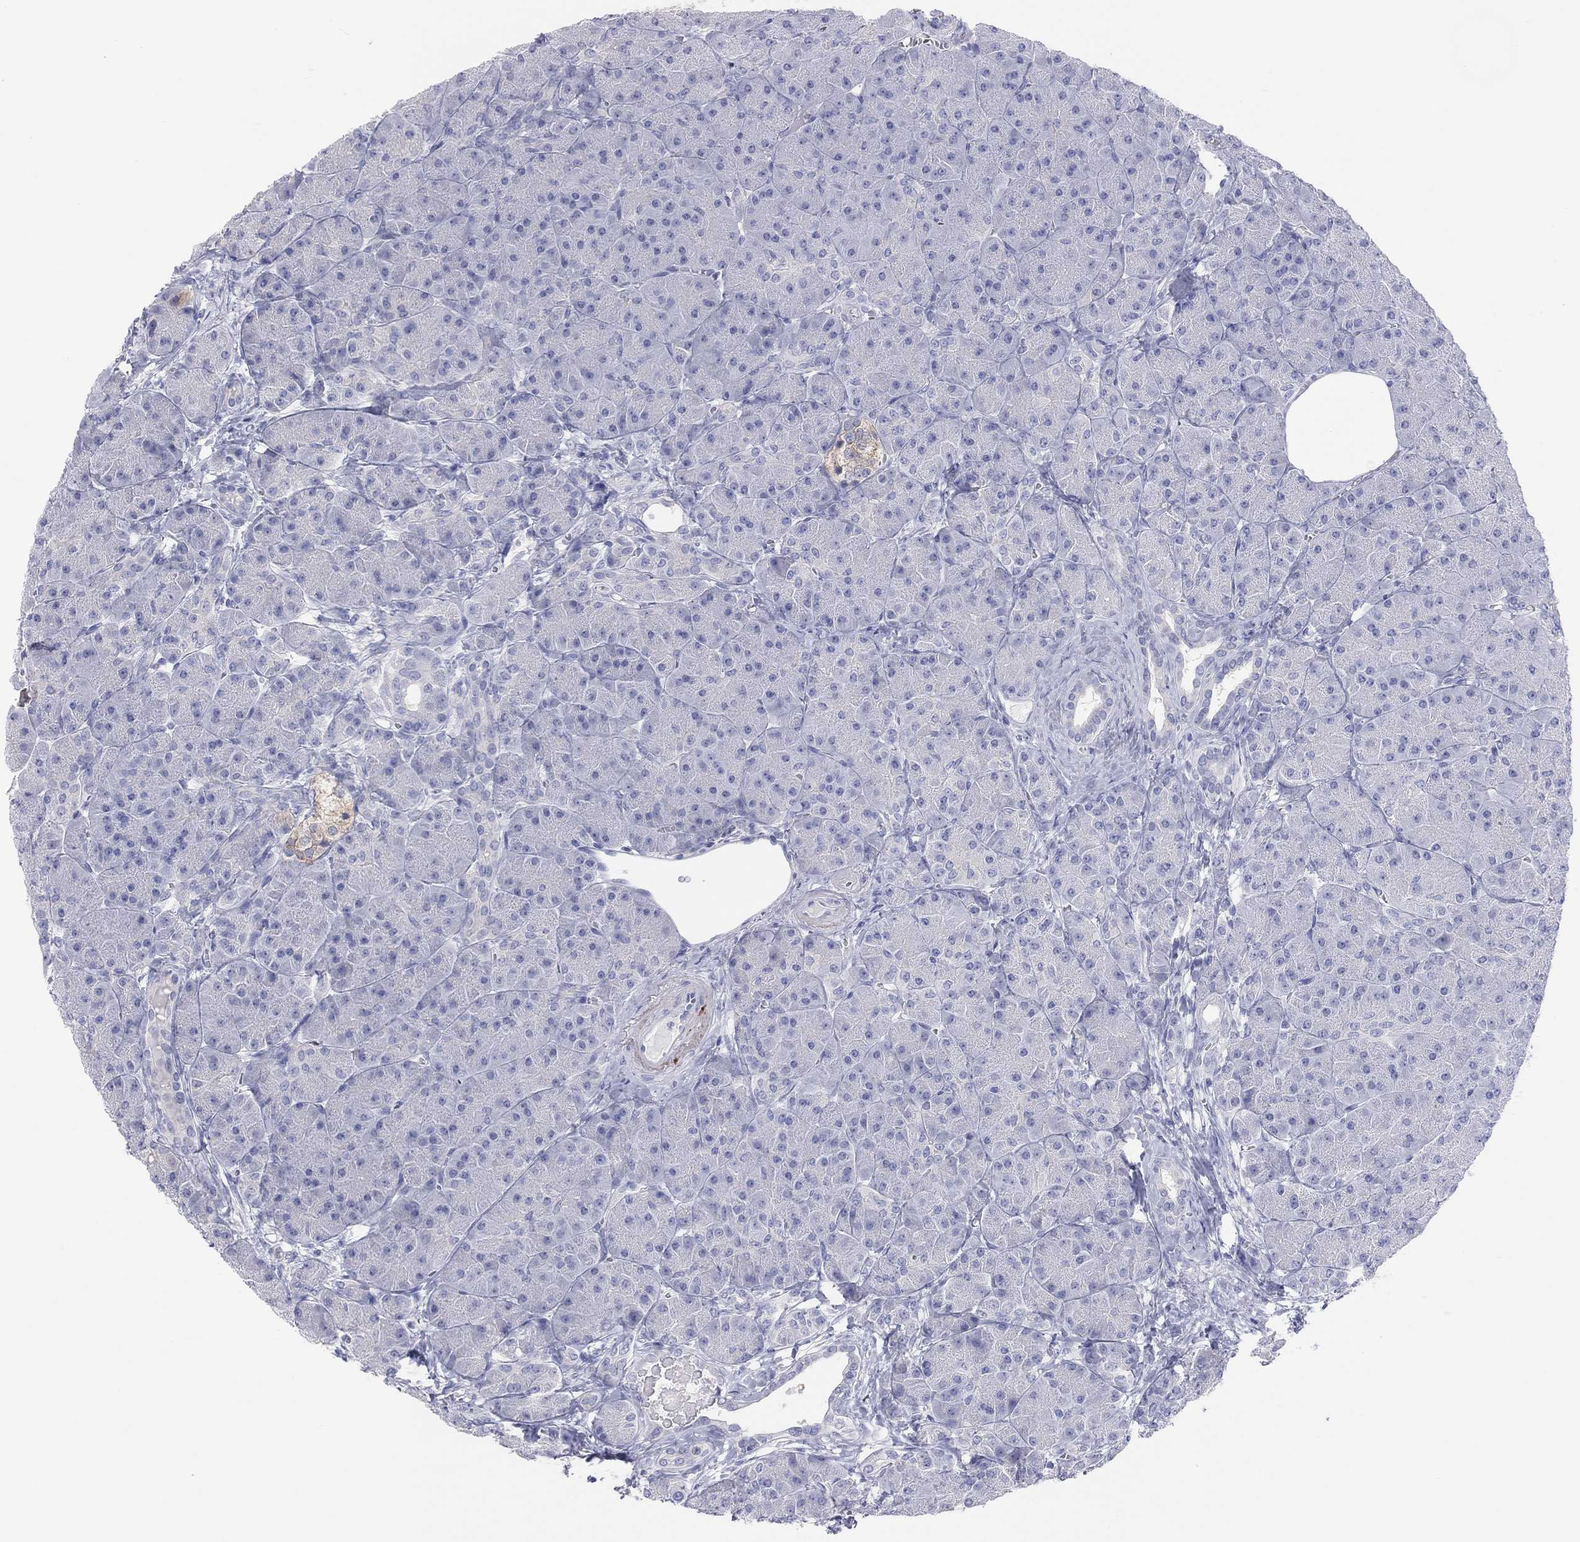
{"staining": {"intensity": "negative", "quantity": "none", "location": "none"}, "tissue": "pancreas", "cell_type": "Exocrine glandular cells", "image_type": "normal", "snomed": [{"axis": "morphology", "description": "Normal tissue, NOS"}, {"axis": "topography", "description": "Pancreas"}], "caption": "The micrograph displays no staining of exocrine glandular cells in unremarkable pancreas.", "gene": "CPNE6", "patient": {"sex": "male", "age": 61}}